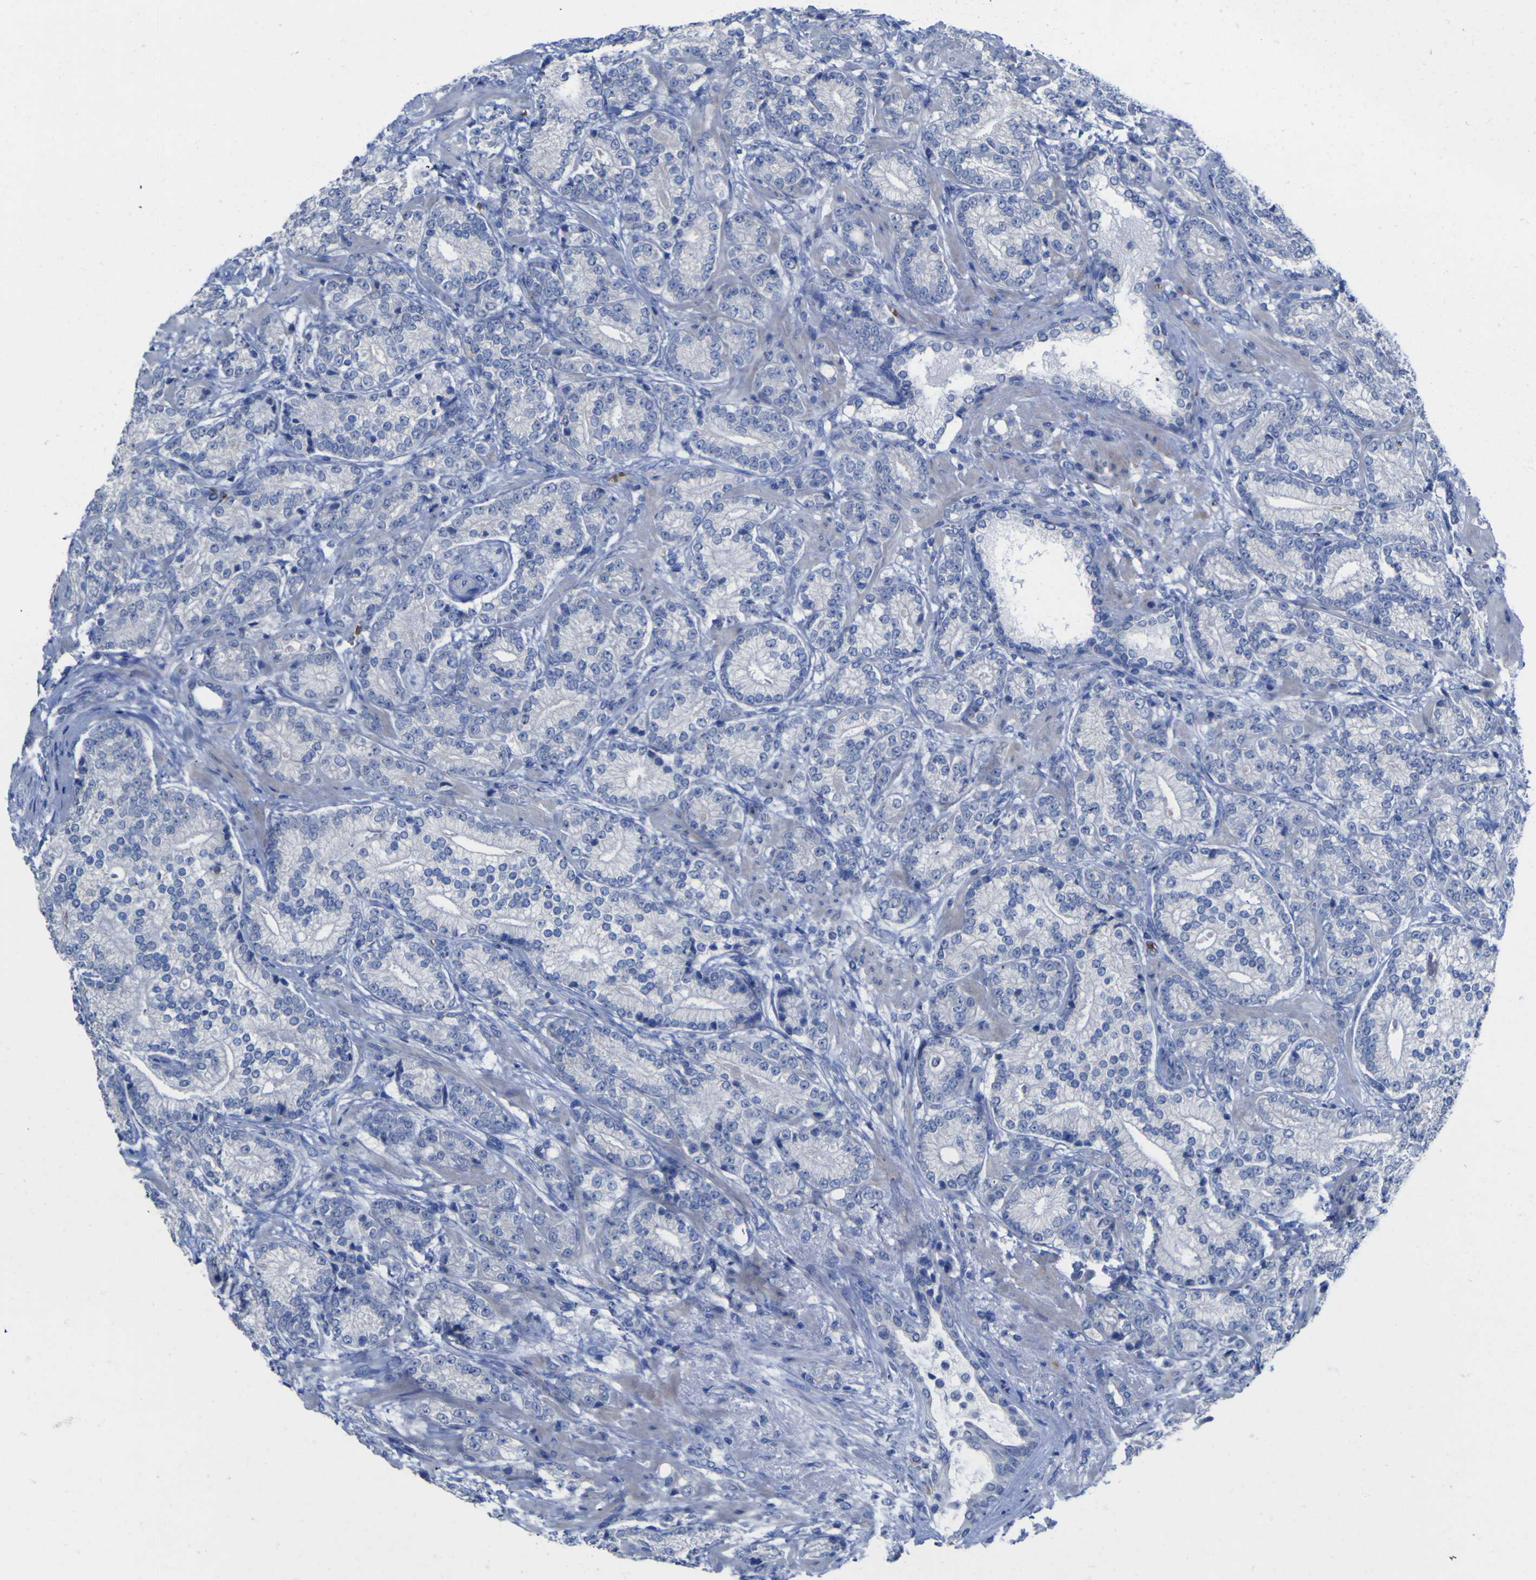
{"staining": {"intensity": "negative", "quantity": "none", "location": "none"}, "tissue": "prostate cancer", "cell_type": "Tumor cells", "image_type": "cancer", "snomed": [{"axis": "morphology", "description": "Adenocarcinoma, High grade"}, {"axis": "topography", "description": "Prostate"}], "caption": "A high-resolution image shows immunohistochemistry staining of prostate high-grade adenocarcinoma, which shows no significant staining in tumor cells. (IHC, brightfield microscopy, high magnification).", "gene": "GCM1", "patient": {"sex": "male", "age": 61}}